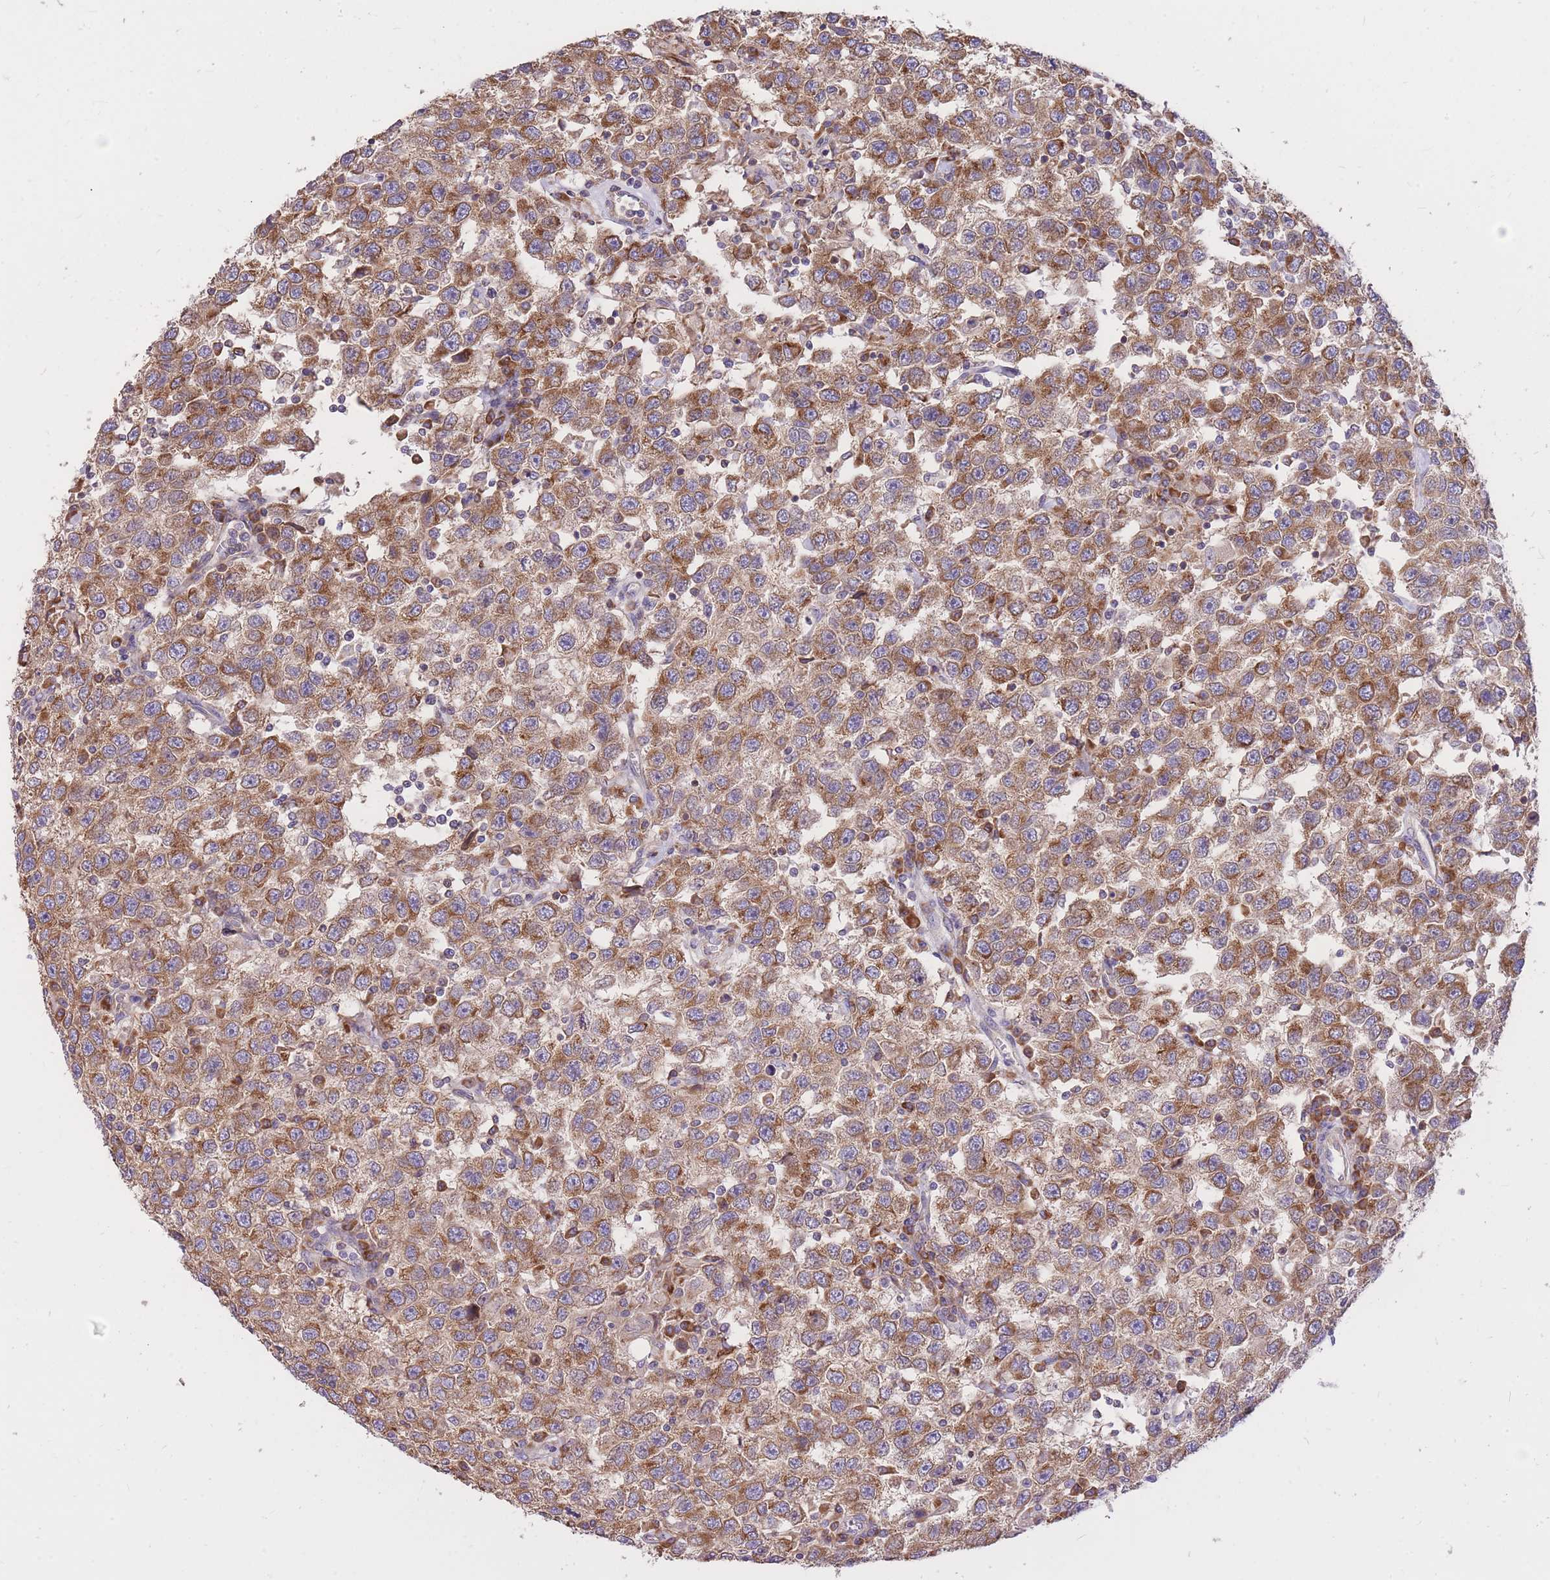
{"staining": {"intensity": "moderate", "quantity": ">75%", "location": "cytoplasmic/membranous"}, "tissue": "testis cancer", "cell_type": "Tumor cells", "image_type": "cancer", "snomed": [{"axis": "morphology", "description": "Seminoma, NOS"}, {"axis": "topography", "description": "Testis"}], "caption": "This photomicrograph exhibits IHC staining of human seminoma (testis), with medium moderate cytoplasmic/membranous positivity in approximately >75% of tumor cells.", "gene": "GBP7", "patient": {"sex": "male", "age": 41}}